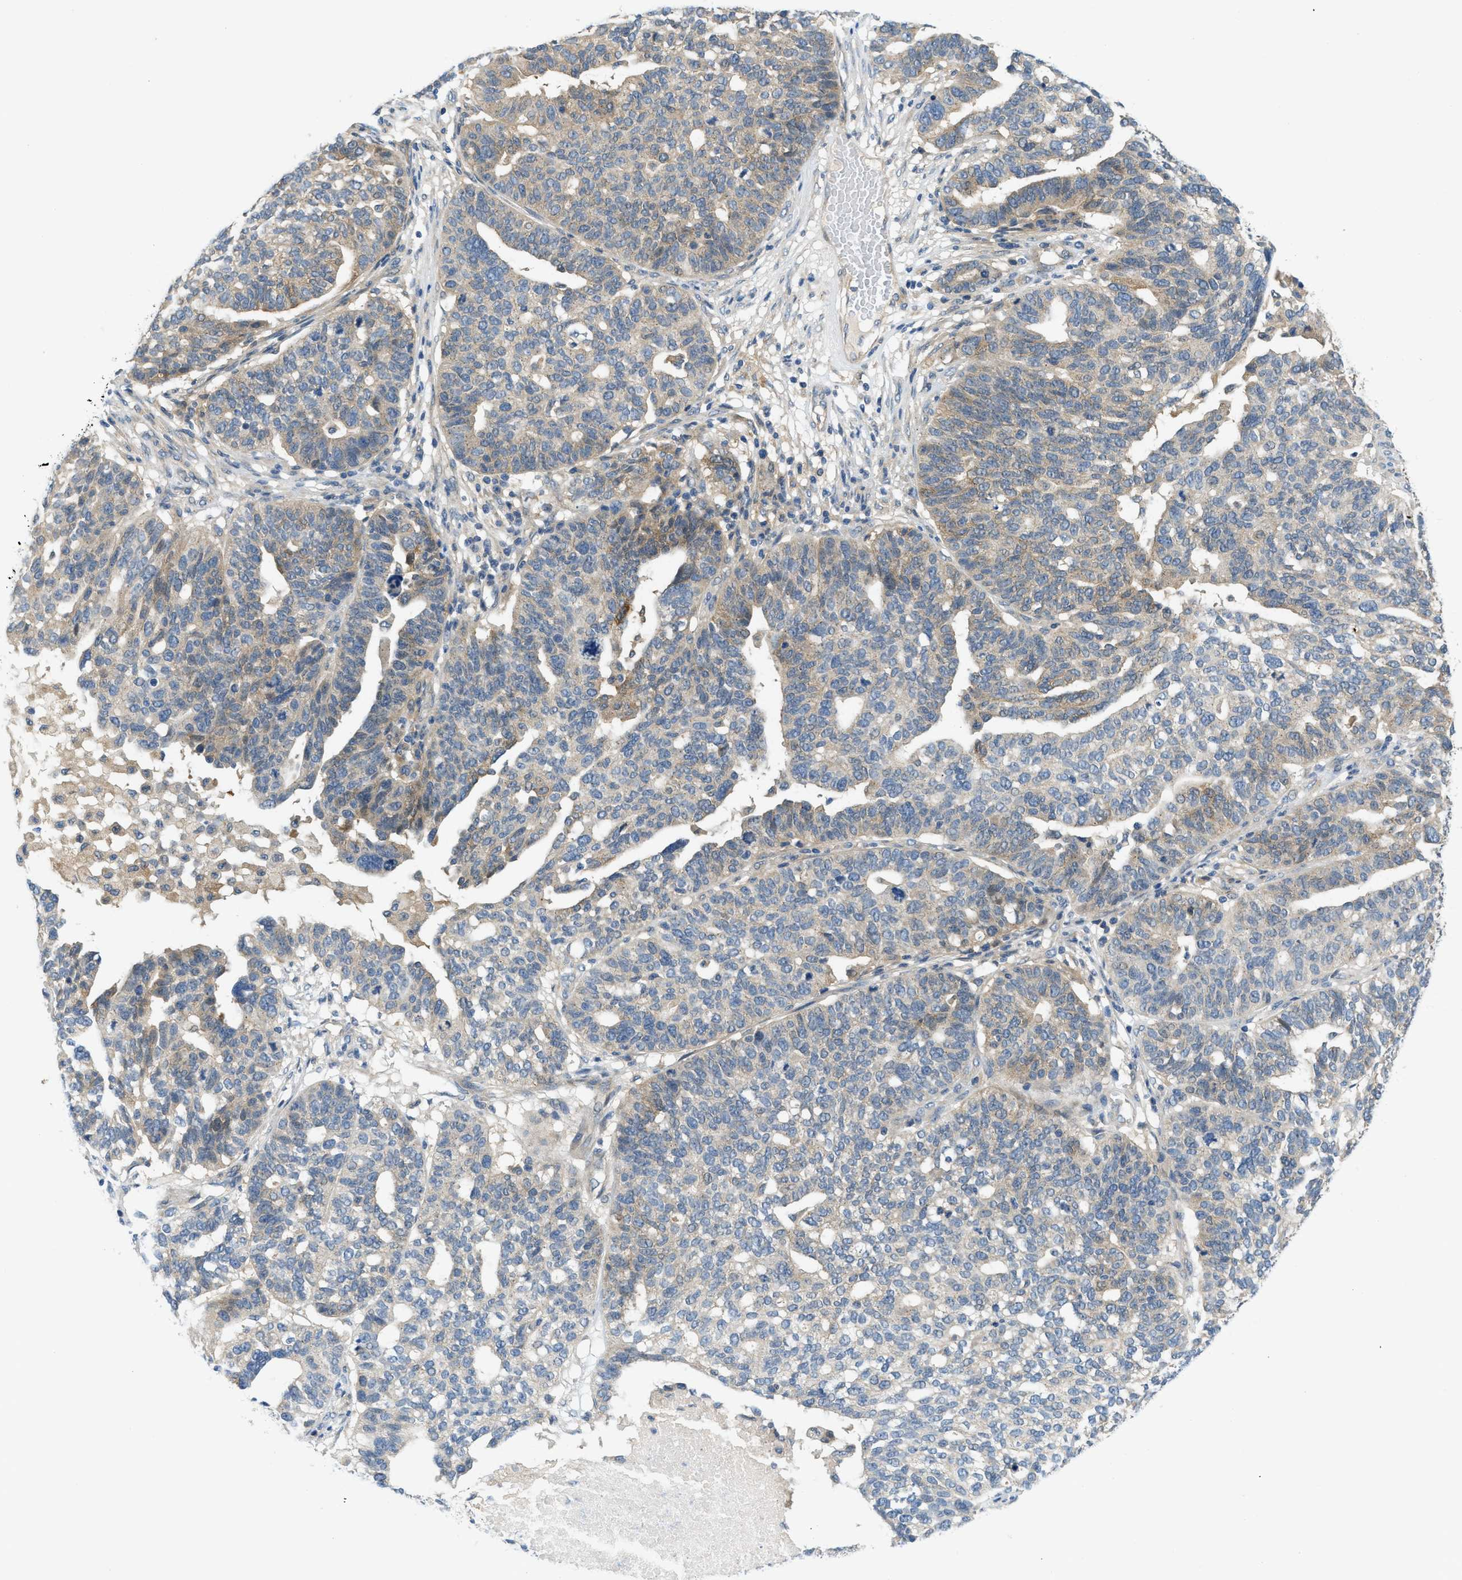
{"staining": {"intensity": "weak", "quantity": "<25%", "location": "cytoplasmic/membranous"}, "tissue": "ovarian cancer", "cell_type": "Tumor cells", "image_type": "cancer", "snomed": [{"axis": "morphology", "description": "Cystadenocarcinoma, serous, NOS"}, {"axis": "topography", "description": "Ovary"}], "caption": "This image is of ovarian cancer (serous cystadenocarcinoma) stained with immunohistochemistry to label a protein in brown with the nuclei are counter-stained blue. There is no expression in tumor cells. (Immunohistochemistry (ihc), brightfield microscopy, high magnification).", "gene": "RIPK2", "patient": {"sex": "female", "age": 59}}